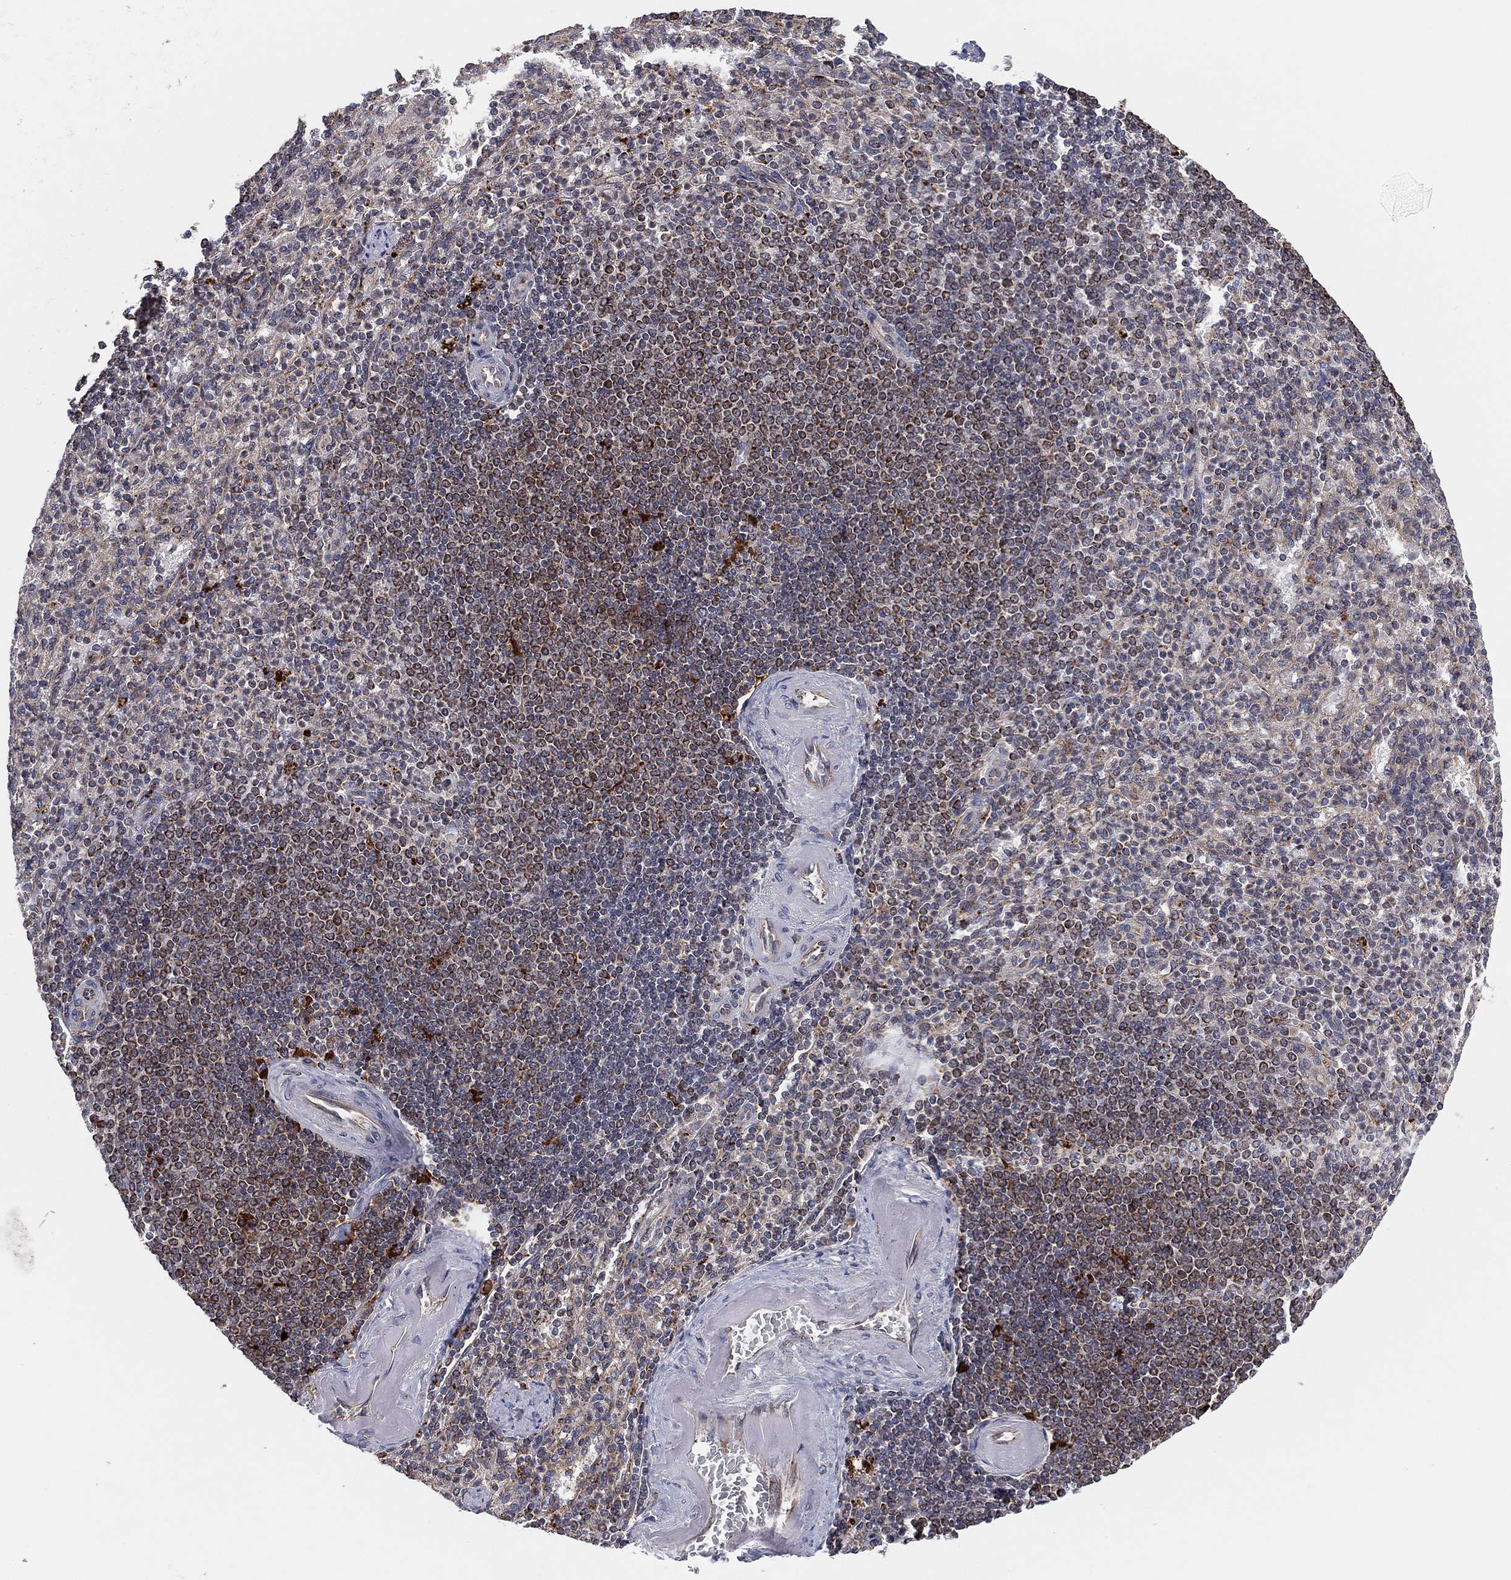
{"staining": {"intensity": "weak", "quantity": ">75%", "location": "cytoplasmic/membranous"}, "tissue": "spleen", "cell_type": "Cells in red pulp", "image_type": "normal", "snomed": [{"axis": "morphology", "description": "Normal tissue, NOS"}, {"axis": "topography", "description": "Spleen"}], "caption": "Human spleen stained for a protein (brown) reveals weak cytoplasmic/membranous positive staining in approximately >75% of cells in red pulp.", "gene": "CYB5B", "patient": {"sex": "female", "age": 74}}